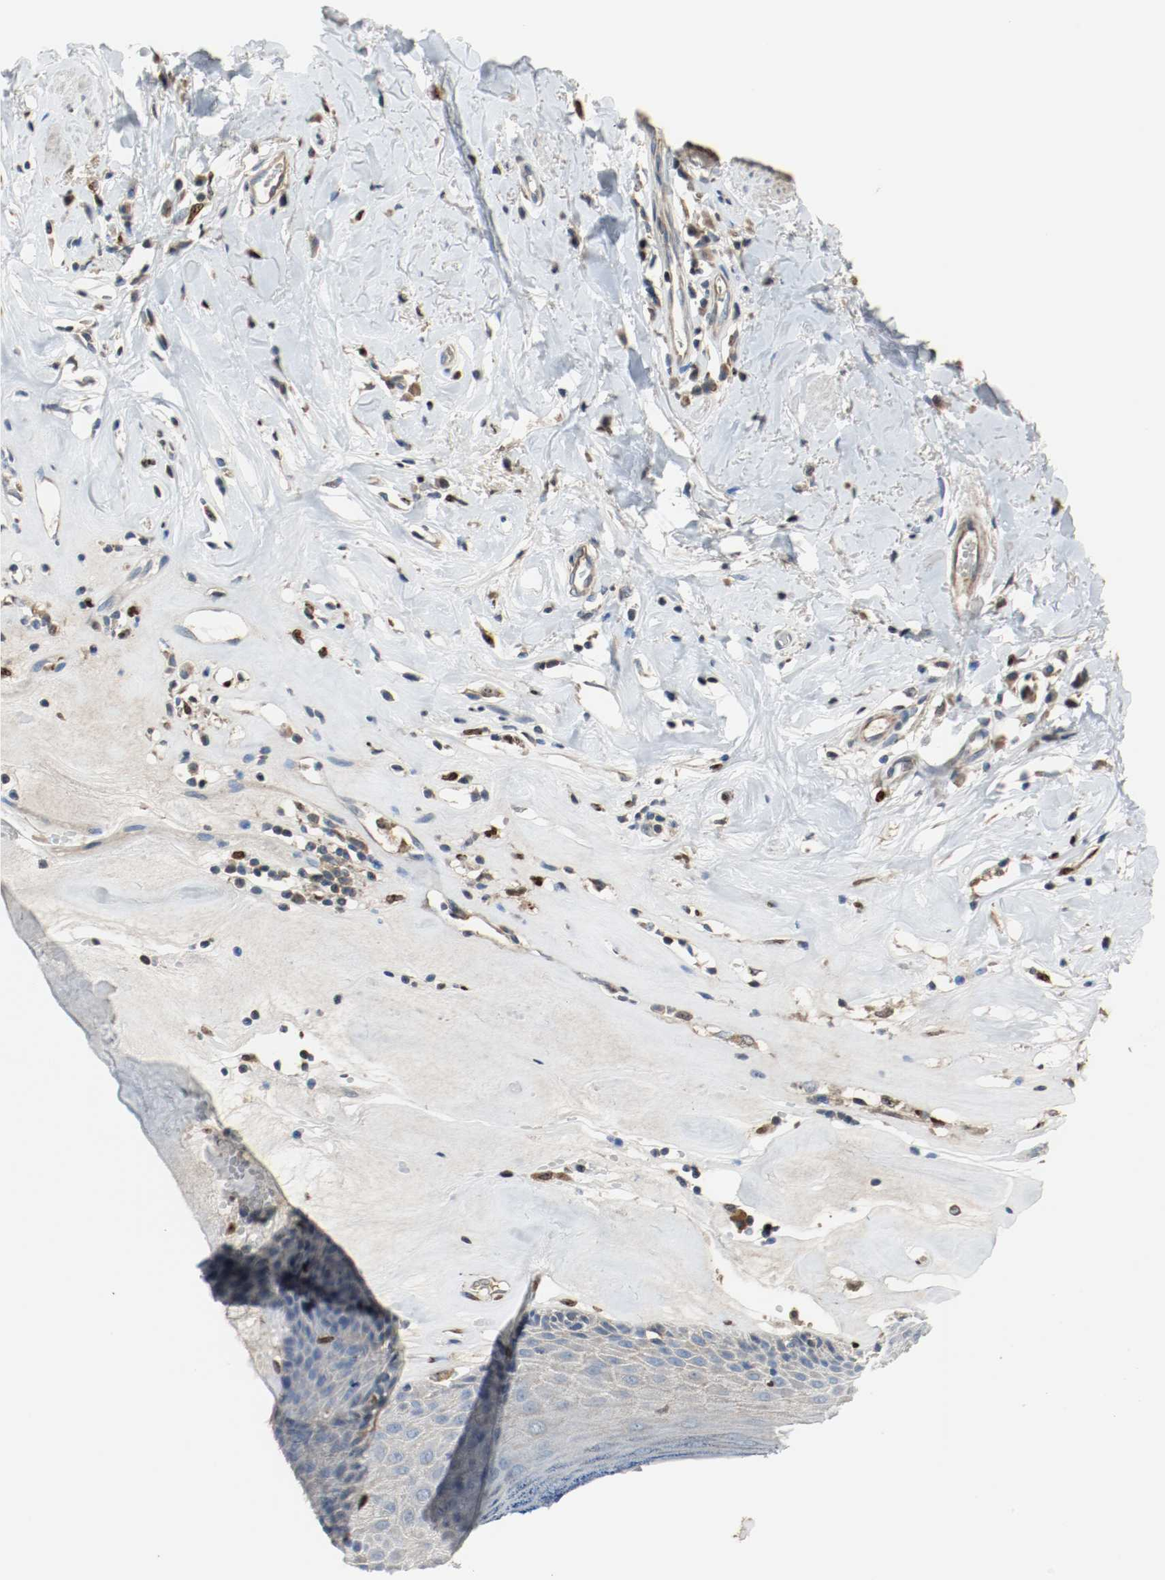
{"staining": {"intensity": "negative", "quantity": "none", "location": "none"}, "tissue": "skin", "cell_type": "Epidermal cells", "image_type": "normal", "snomed": [{"axis": "morphology", "description": "Normal tissue, NOS"}, {"axis": "morphology", "description": "Inflammation, NOS"}, {"axis": "topography", "description": "Vulva"}], "caption": "Epidermal cells show no significant expression in normal skin. Nuclei are stained in blue.", "gene": "BLK", "patient": {"sex": "female", "age": 84}}